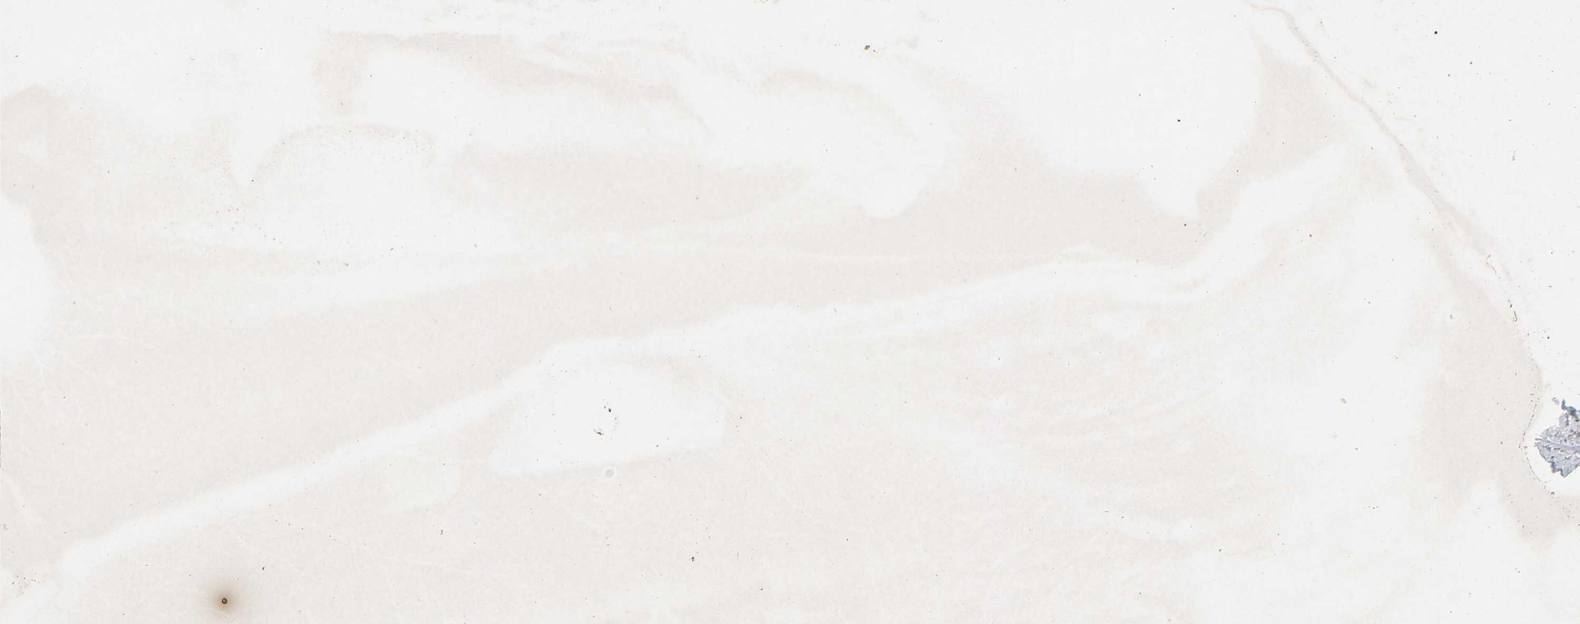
{"staining": {"intensity": "negative", "quantity": "none", "location": "none"}, "tissue": "adipose tissue", "cell_type": "Adipocytes", "image_type": "normal", "snomed": [{"axis": "morphology", "description": "Normal tissue, NOS"}, {"axis": "morphology", "description": "Duct carcinoma"}, {"axis": "topography", "description": "Breast"}, {"axis": "topography", "description": "Adipose tissue"}], "caption": "Human adipose tissue stained for a protein using immunohistochemistry (IHC) demonstrates no staining in adipocytes.", "gene": "ADCY4", "patient": {"sex": "female", "age": 37}}